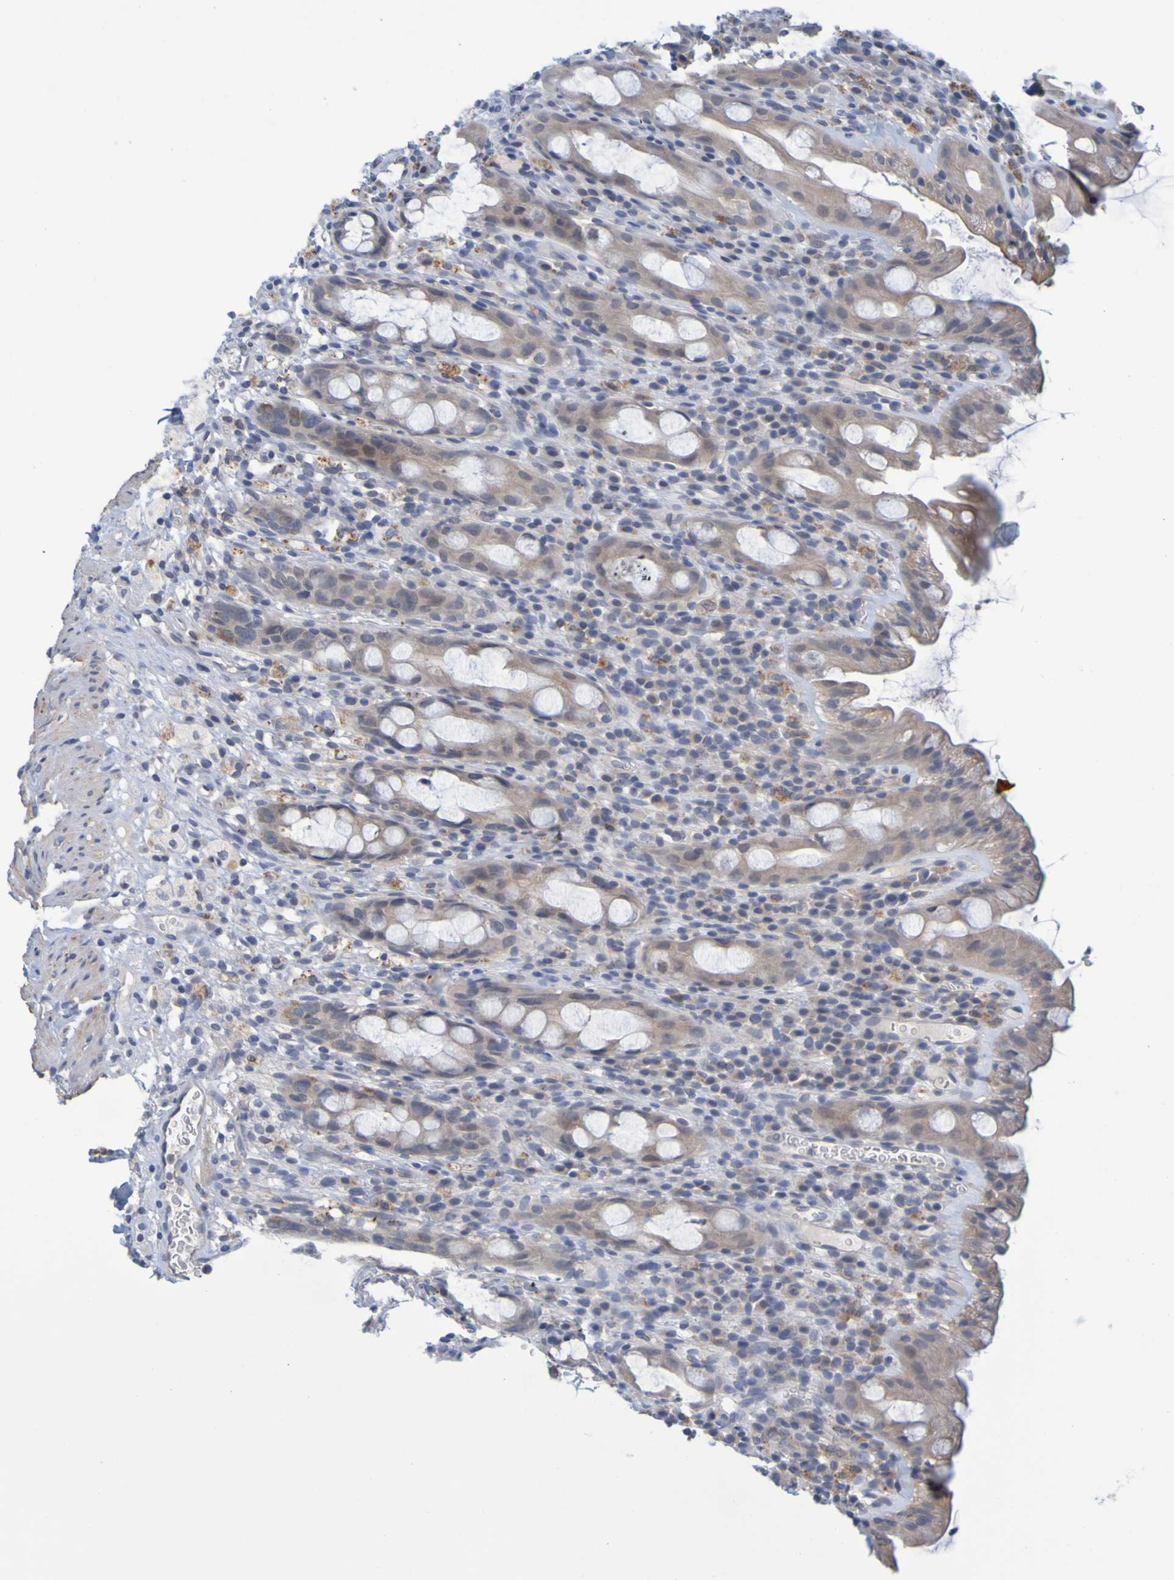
{"staining": {"intensity": "weak", "quantity": "25%-75%", "location": "cytoplasmic/membranous"}, "tissue": "rectum", "cell_type": "Glandular cells", "image_type": "normal", "snomed": [{"axis": "morphology", "description": "Normal tissue, NOS"}, {"axis": "topography", "description": "Rectum"}], "caption": "Normal rectum displays weak cytoplasmic/membranous positivity in approximately 25%-75% of glandular cells, visualized by immunohistochemistry. Using DAB (3,3'-diaminobenzidine) (brown) and hematoxylin (blue) stains, captured at high magnification using brightfield microscopy.", "gene": "ENDOU", "patient": {"sex": "male", "age": 44}}